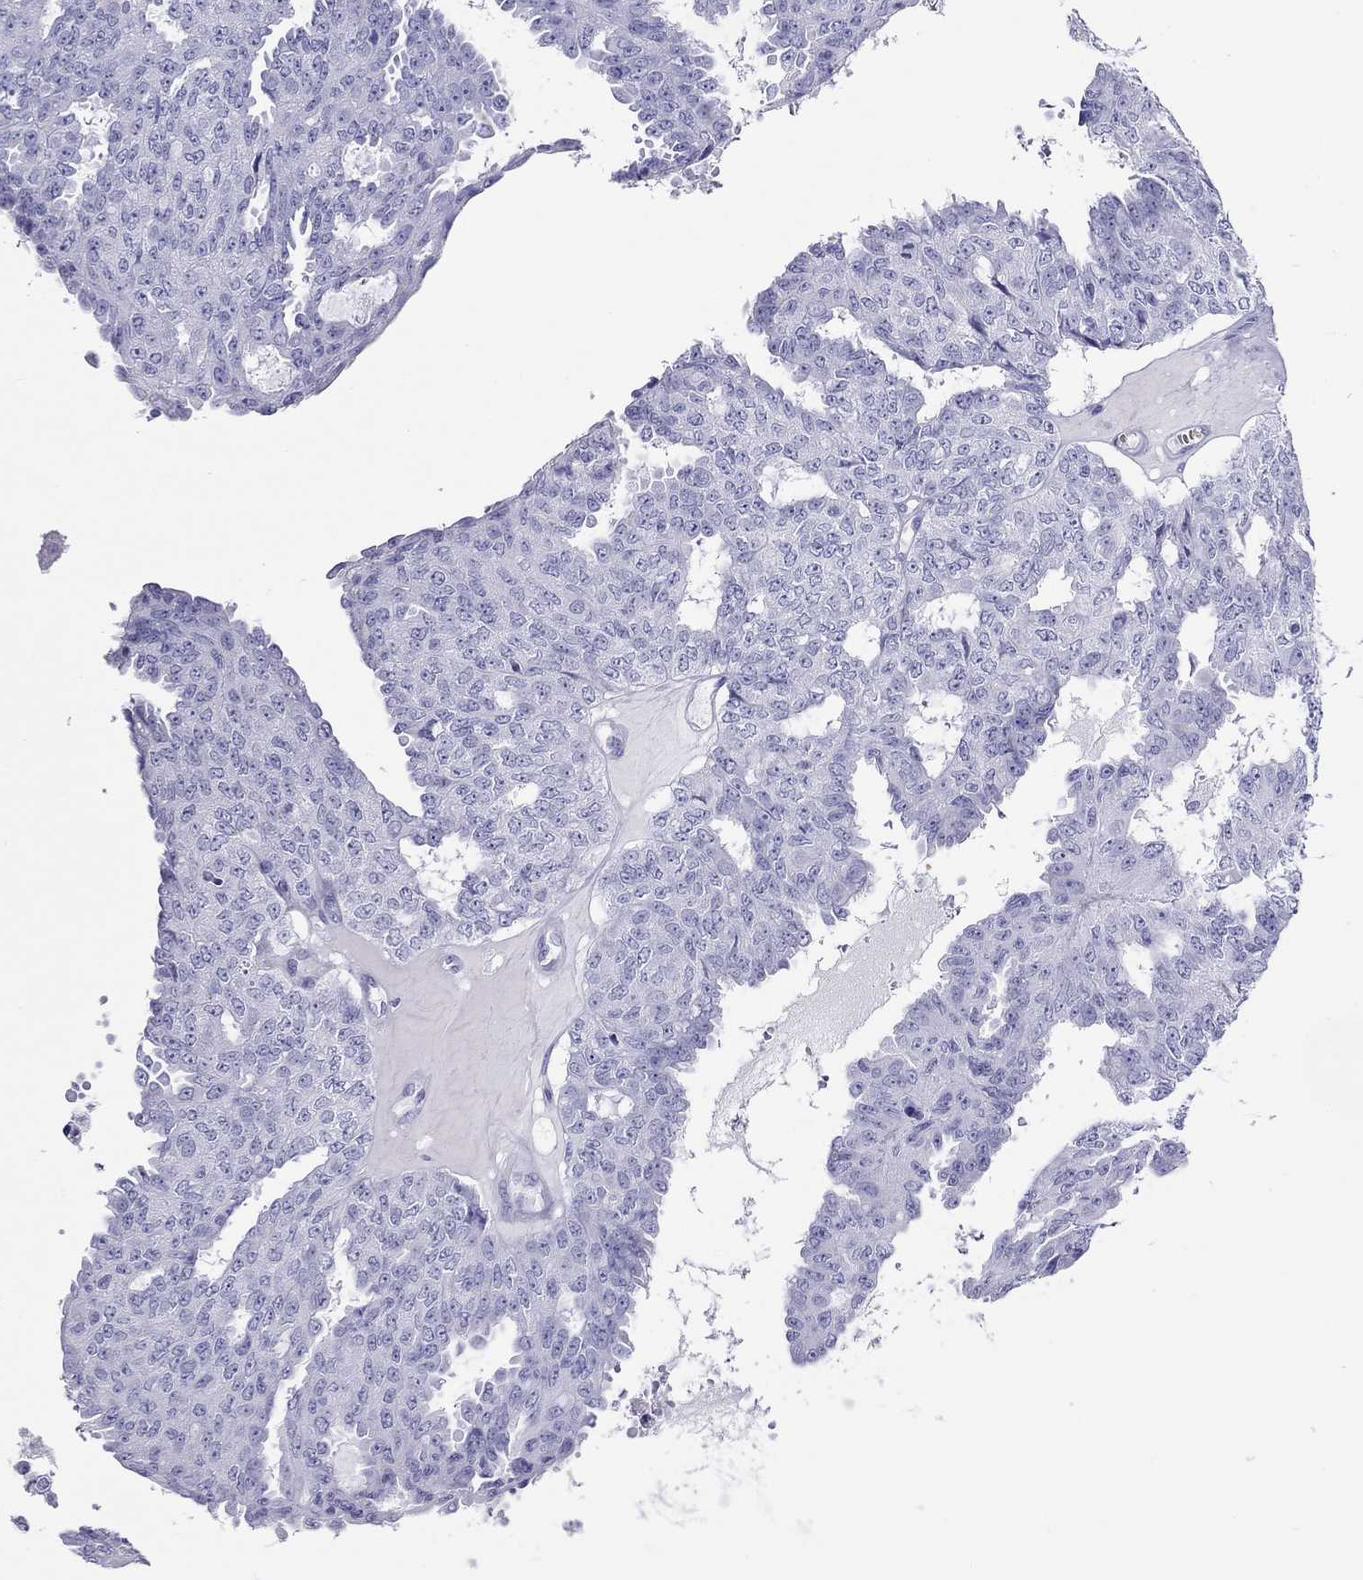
{"staining": {"intensity": "negative", "quantity": "none", "location": "none"}, "tissue": "ovarian cancer", "cell_type": "Tumor cells", "image_type": "cancer", "snomed": [{"axis": "morphology", "description": "Cystadenocarcinoma, serous, NOS"}, {"axis": "topography", "description": "Ovary"}], "caption": "There is no significant staining in tumor cells of ovarian cancer (serous cystadenocarcinoma). (DAB IHC with hematoxylin counter stain).", "gene": "PTPRN", "patient": {"sex": "female", "age": 71}}